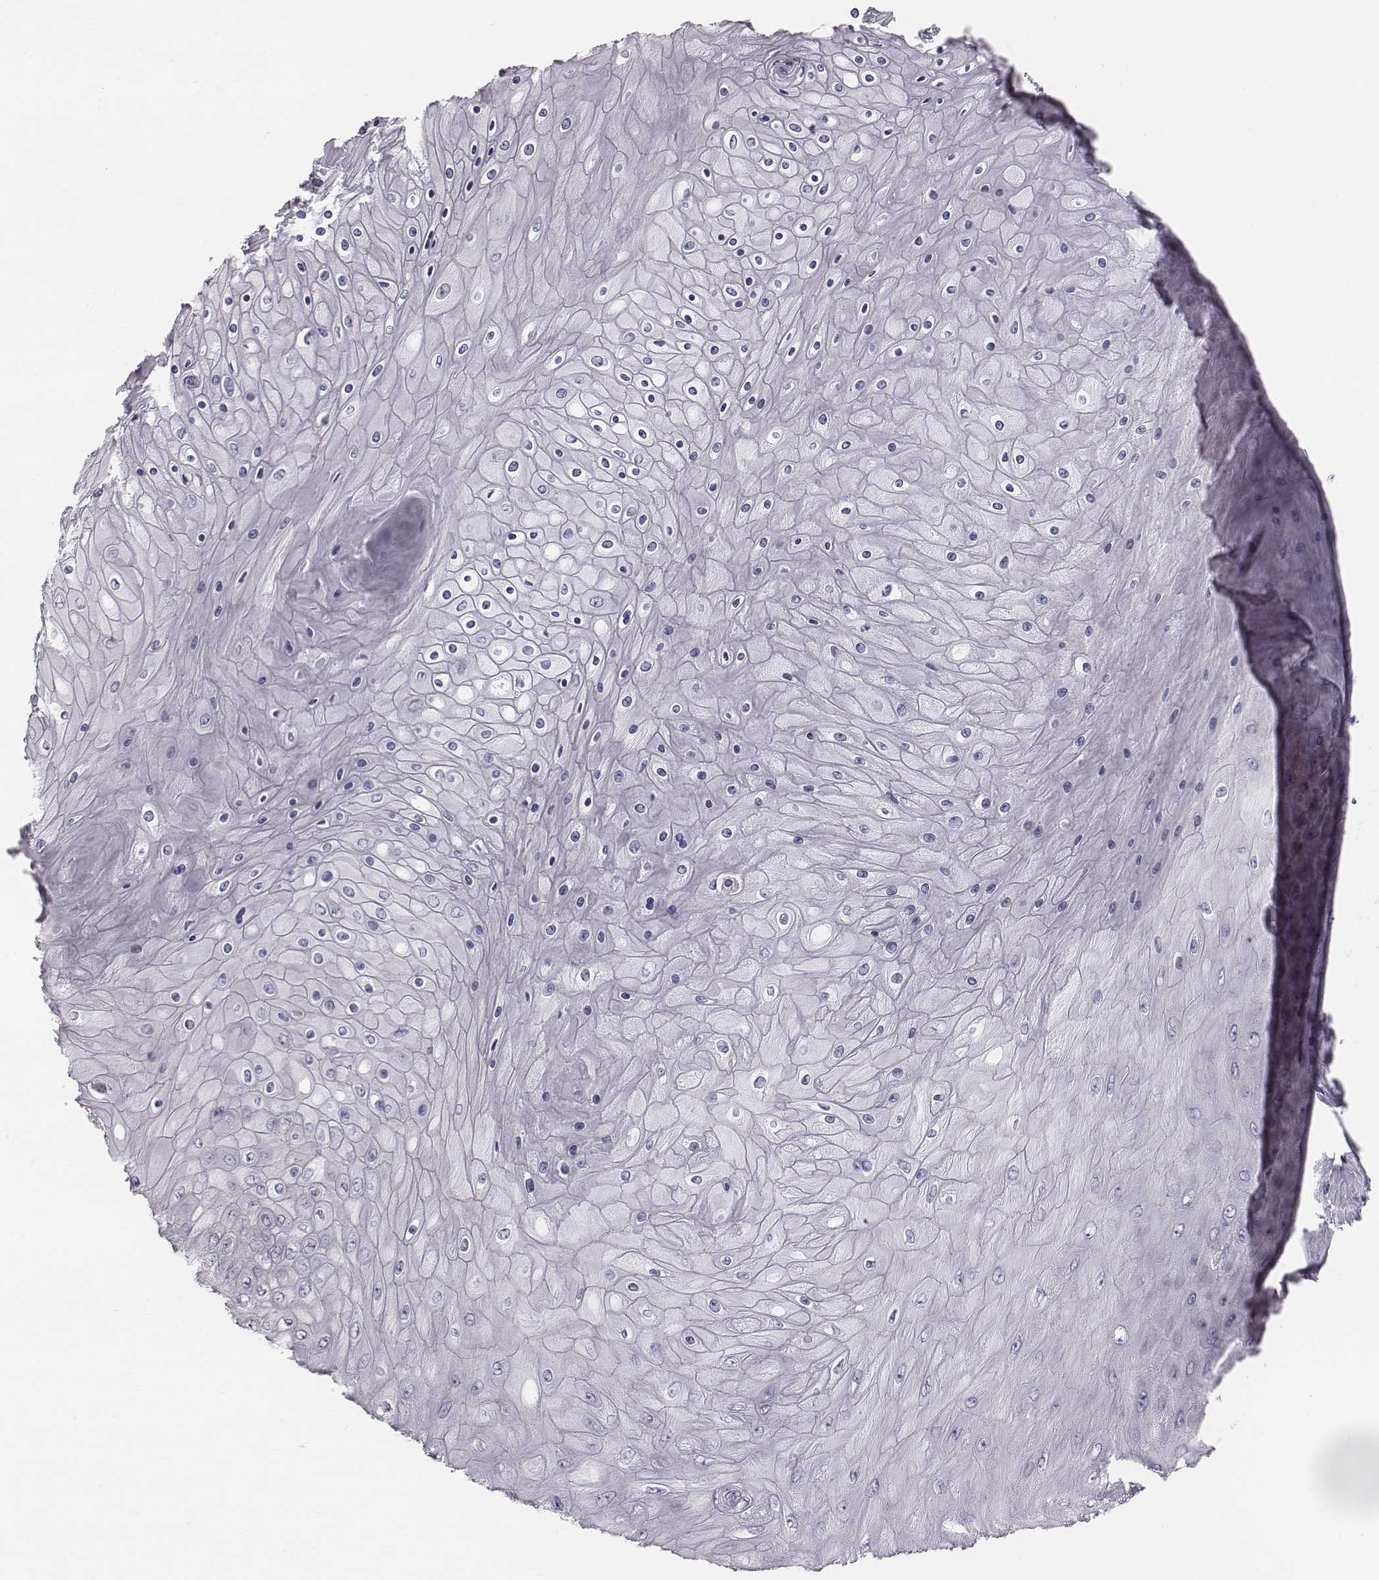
{"staining": {"intensity": "negative", "quantity": "none", "location": "none"}, "tissue": "skin cancer", "cell_type": "Tumor cells", "image_type": "cancer", "snomed": [{"axis": "morphology", "description": "Squamous cell carcinoma, NOS"}, {"axis": "topography", "description": "Skin"}], "caption": "There is no significant staining in tumor cells of skin cancer (squamous cell carcinoma).", "gene": "PRKCZ", "patient": {"sex": "male", "age": 62}}